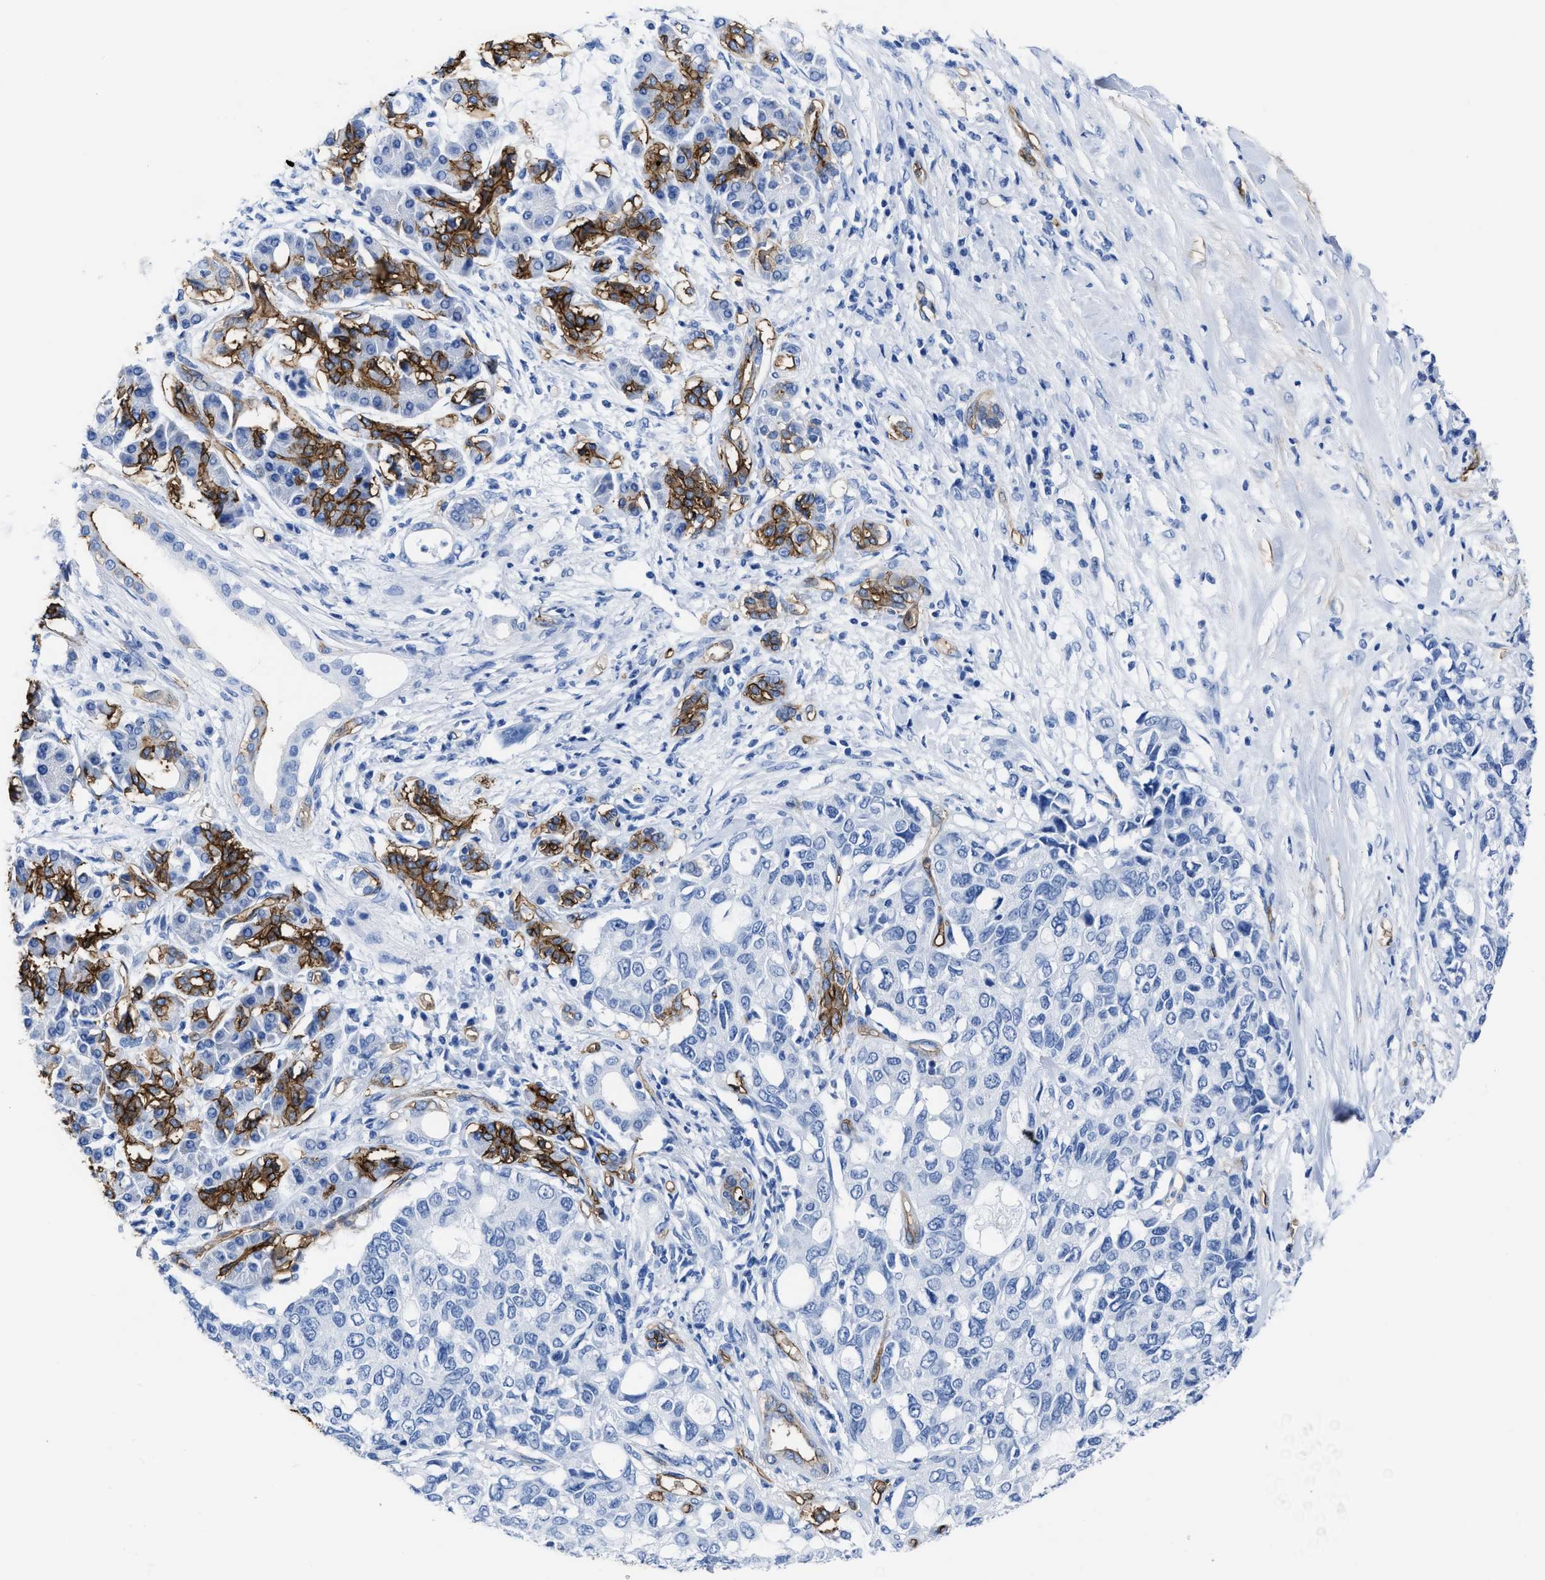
{"staining": {"intensity": "negative", "quantity": "none", "location": "none"}, "tissue": "pancreatic cancer", "cell_type": "Tumor cells", "image_type": "cancer", "snomed": [{"axis": "morphology", "description": "Adenocarcinoma, NOS"}, {"axis": "topography", "description": "Pancreas"}], "caption": "An image of human pancreatic cancer is negative for staining in tumor cells. Nuclei are stained in blue.", "gene": "AQP1", "patient": {"sex": "female", "age": 56}}